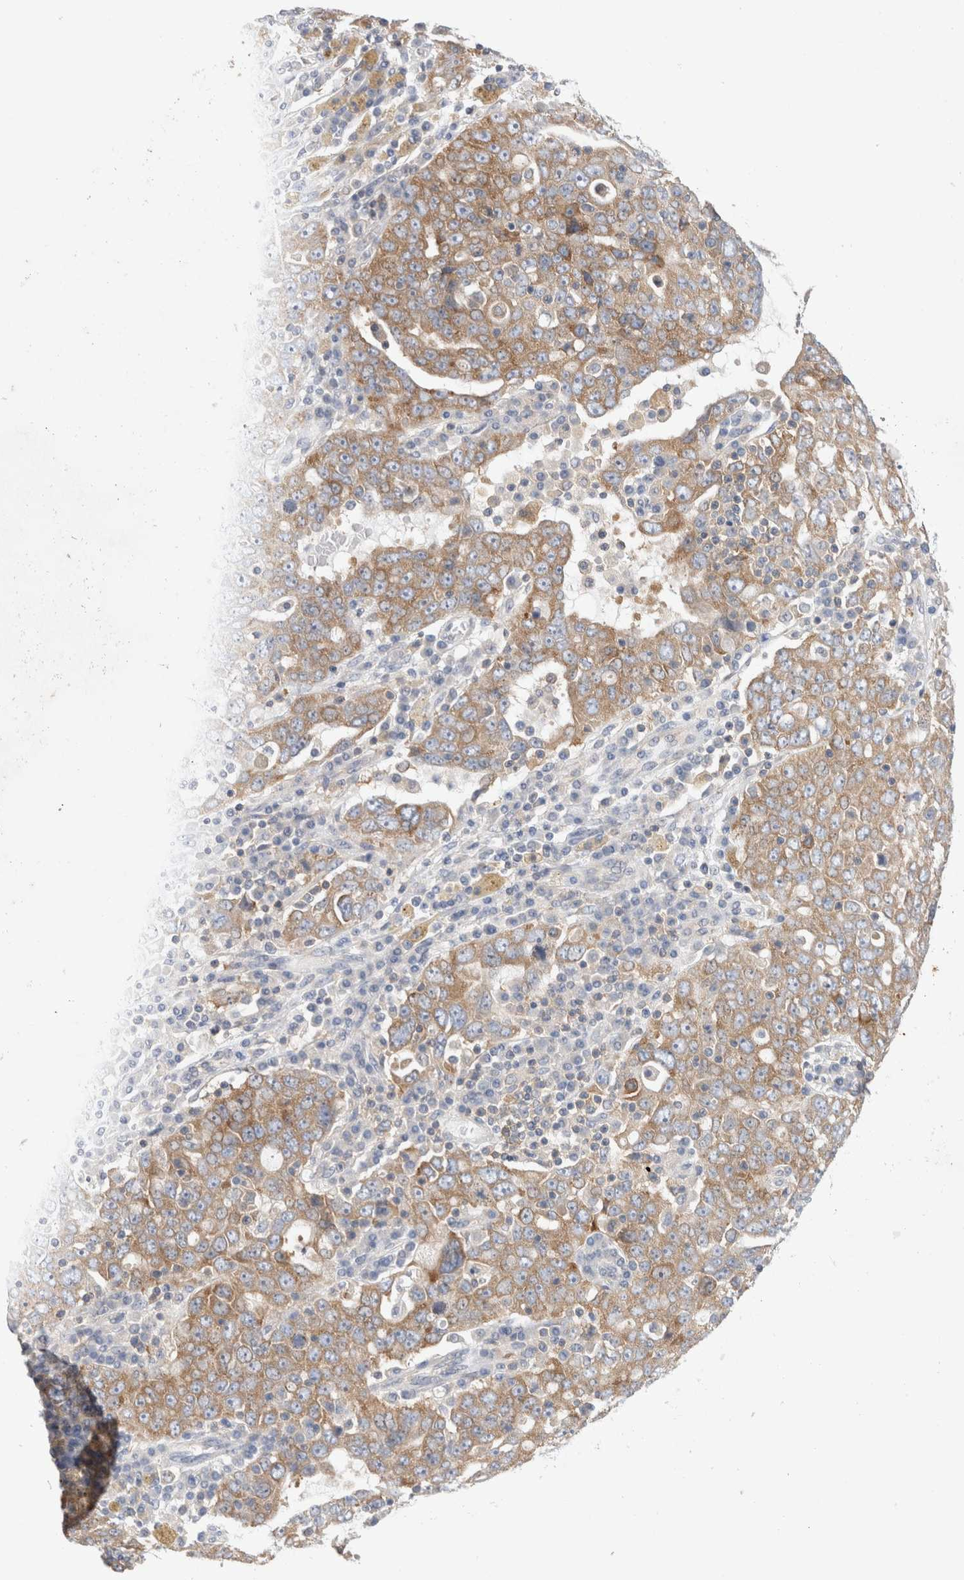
{"staining": {"intensity": "moderate", "quantity": ">75%", "location": "cytoplasmic/membranous"}, "tissue": "ovarian cancer", "cell_type": "Tumor cells", "image_type": "cancer", "snomed": [{"axis": "morphology", "description": "Carcinoma, endometroid"}, {"axis": "topography", "description": "Ovary"}], "caption": "A photomicrograph of human ovarian endometroid carcinoma stained for a protein displays moderate cytoplasmic/membranous brown staining in tumor cells.", "gene": "ZNF23", "patient": {"sex": "female", "age": 62}}